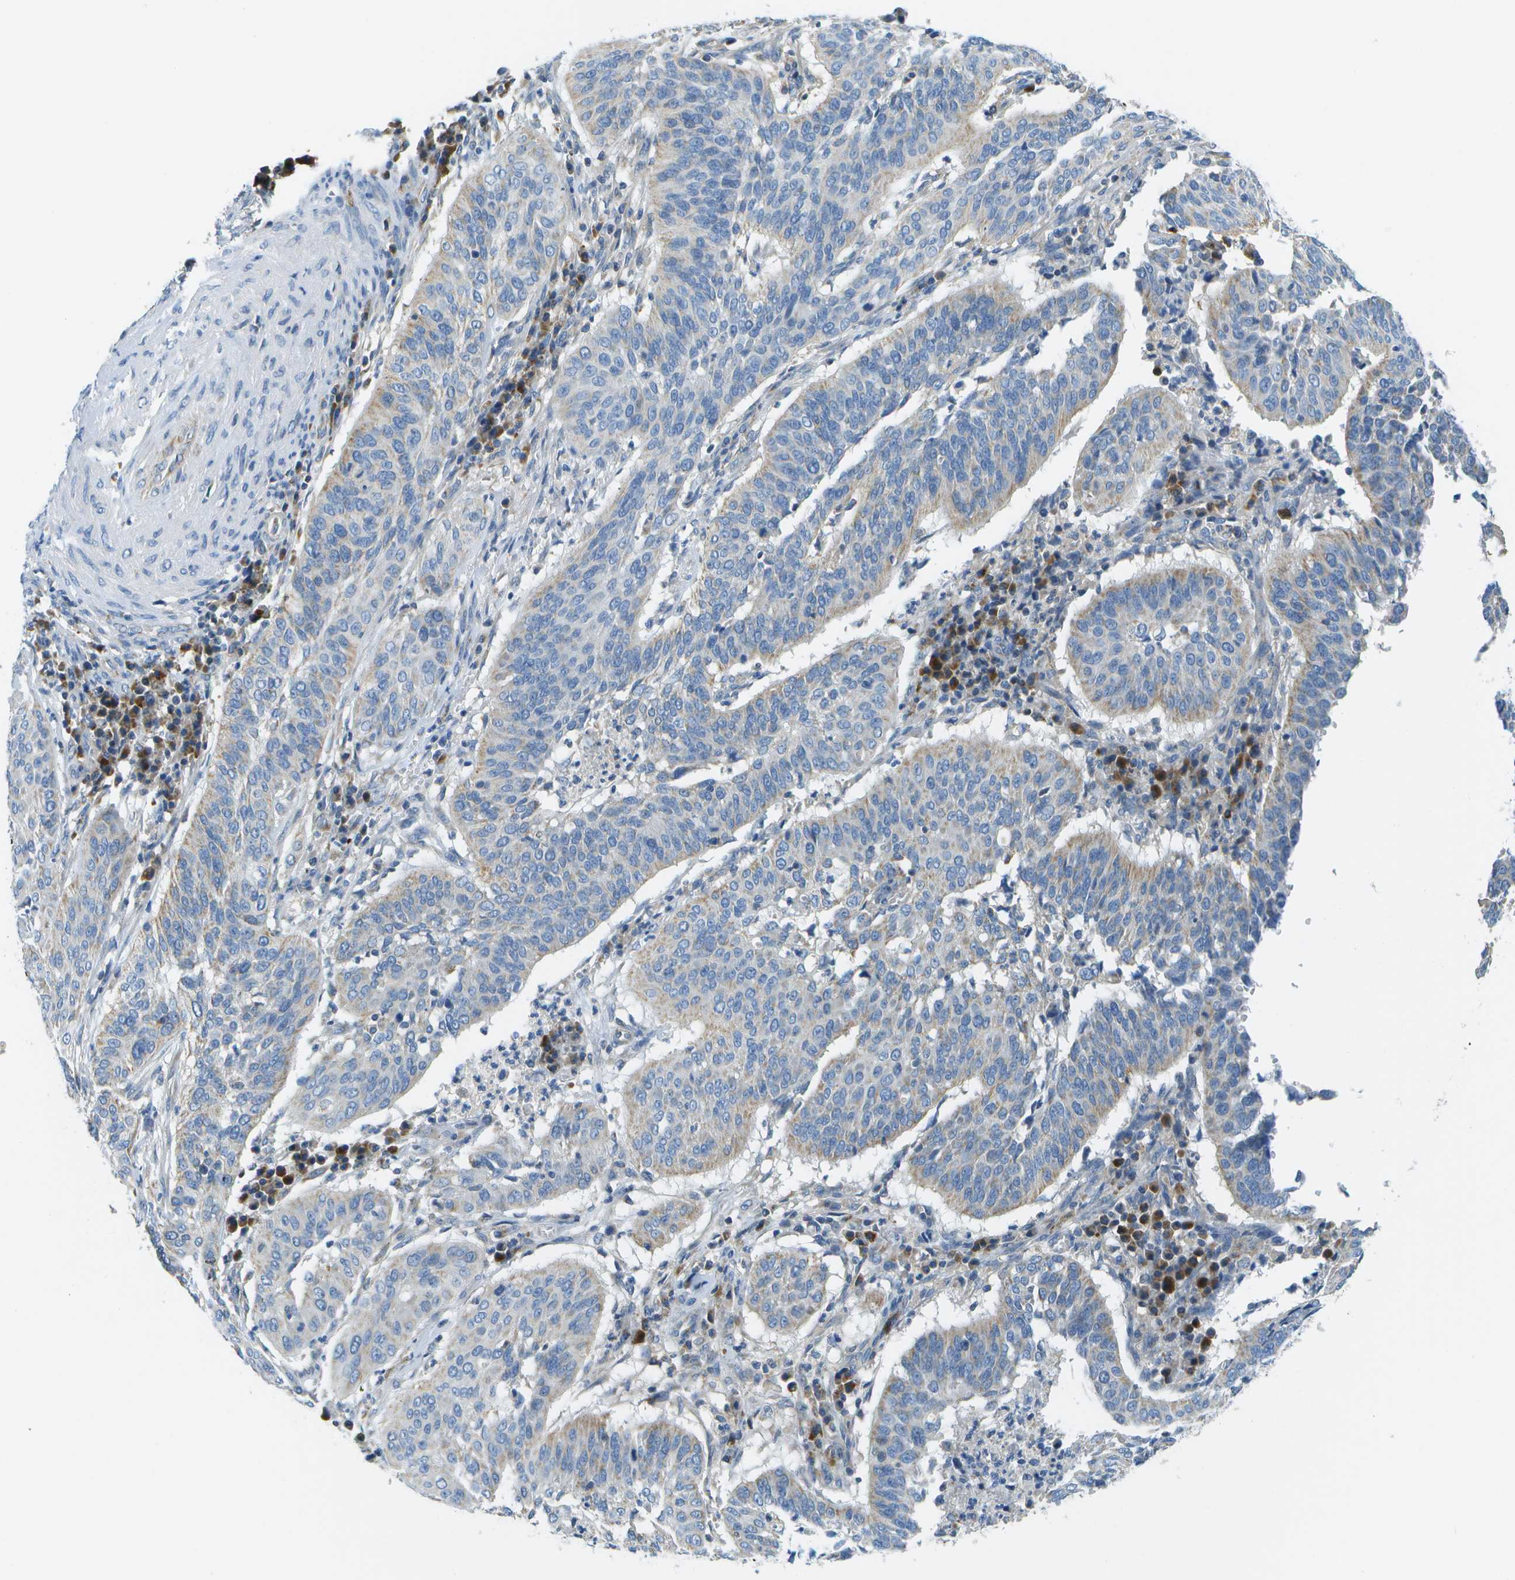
{"staining": {"intensity": "weak", "quantity": "<25%", "location": "cytoplasmic/membranous"}, "tissue": "cervical cancer", "cell_type": "Tumor cells", "image_type": "cancer", "snomed": [{"axis": "morphology", "description": "Normal tissue, NOS"}, {"axis": "morphology", "description": "Squamous cell carcinoma, NOS"}, {"axis": "topography", "description": "Cervix"}], "caption": "Tumor cells are negative for protein expression in human squamous cell carcinoma (cervical). Nuclei are stained in blue.", "gene": "PTGIS", "patient": {"sex": "female", "age": 39}}